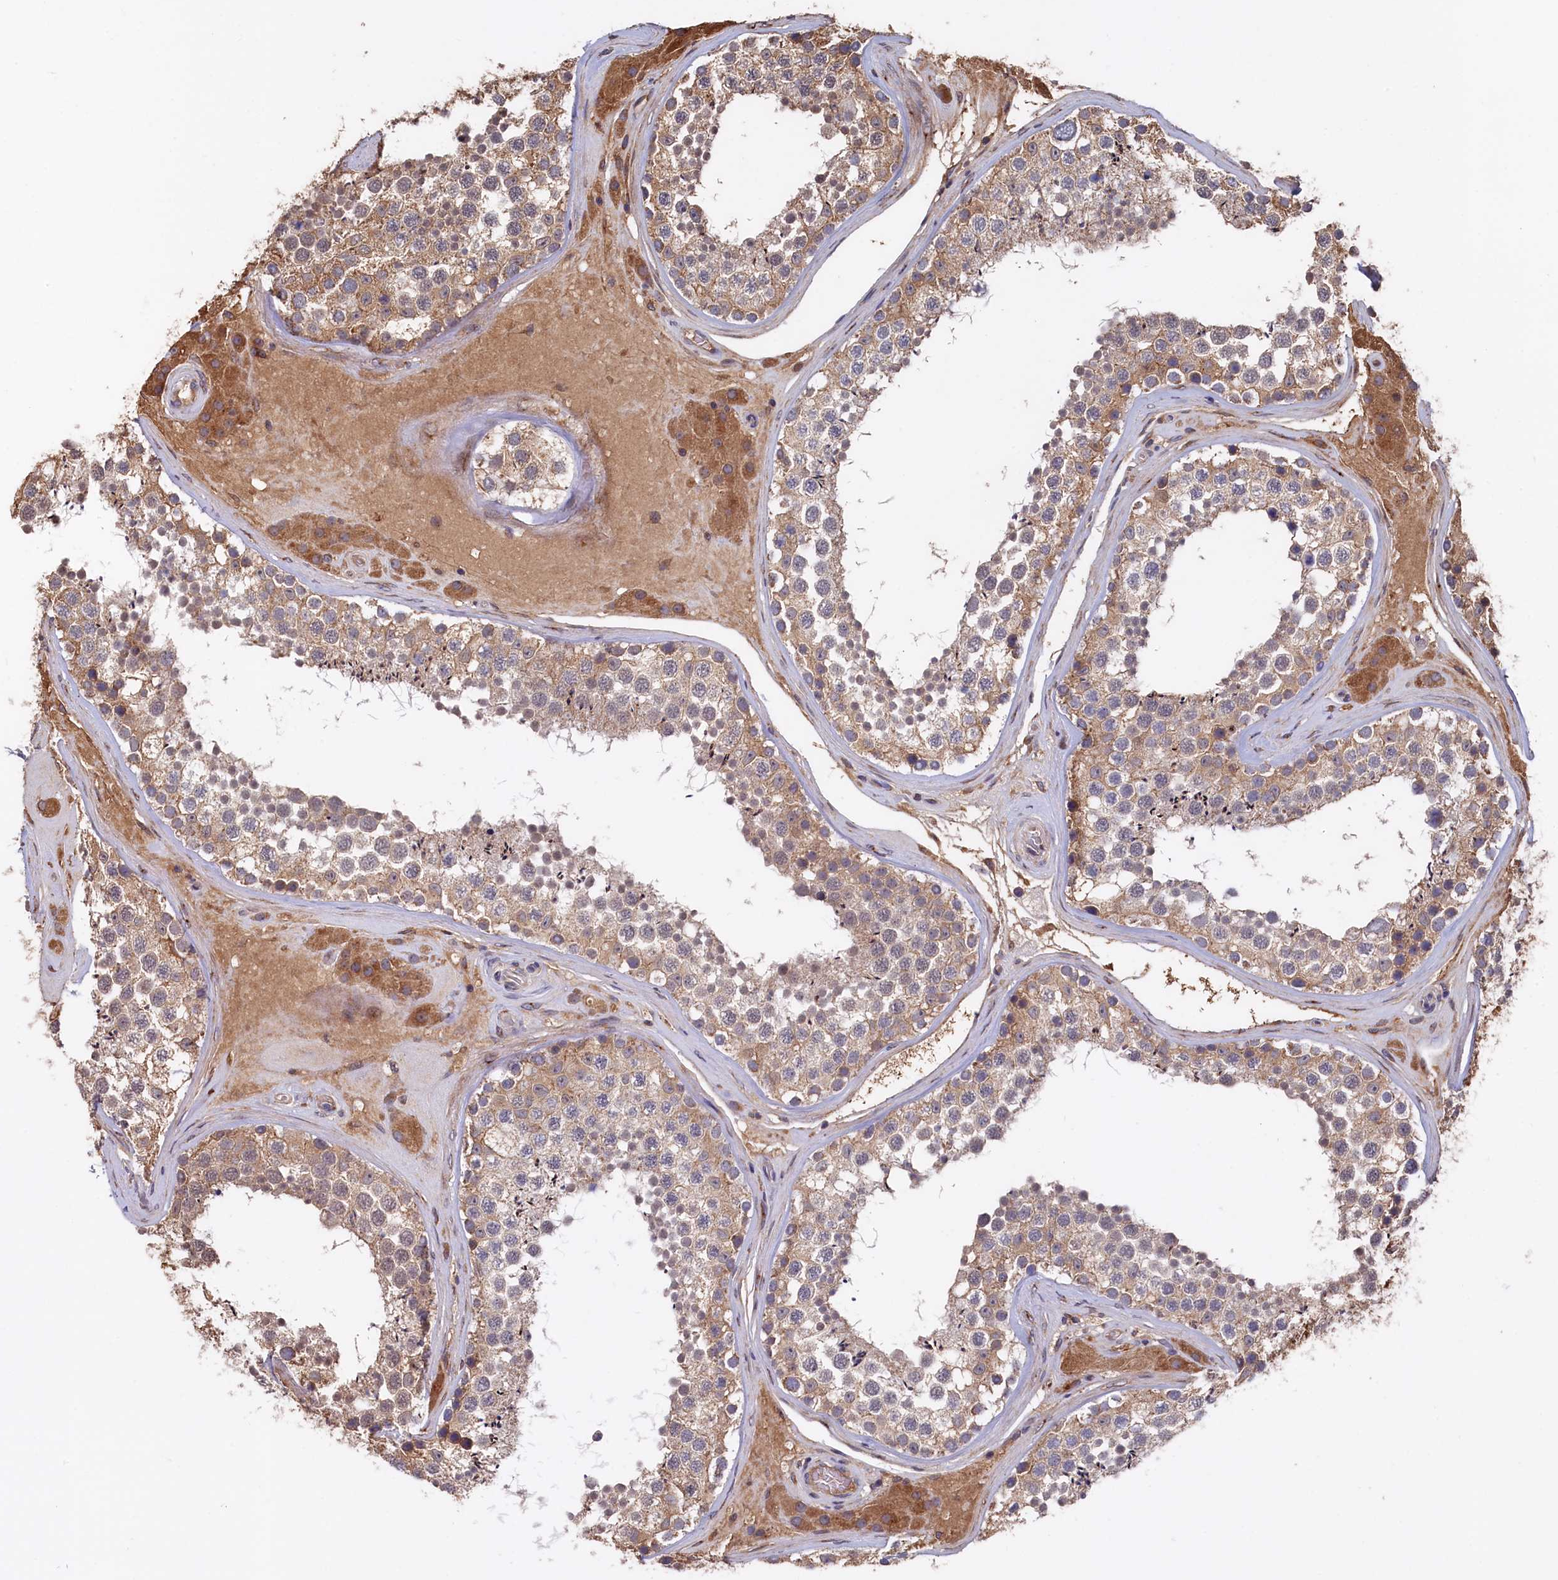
{"staining": {"intensity": "moderate", "quantity": ">75%", "location": "cytoplasmic/membranous,nuclear"}, "tissue": "testis", "cell_type": "Cells in seminiferous ducts", "image_type": "normal", "snomed": [{"axis": "morphology", "description": "Normal tissue, NOS"}, {"axis": "topography", "description": "Testis"}], "caption": "About >75% of cells in seminiferous ducts in unremarkable testis show moderate cytoplasmic/membranous,nuclear protein expression as visualized by brown immunohistochemical staining.", "gene": "SLC12A4", "patient": {"sex": "male", "age": 46}}